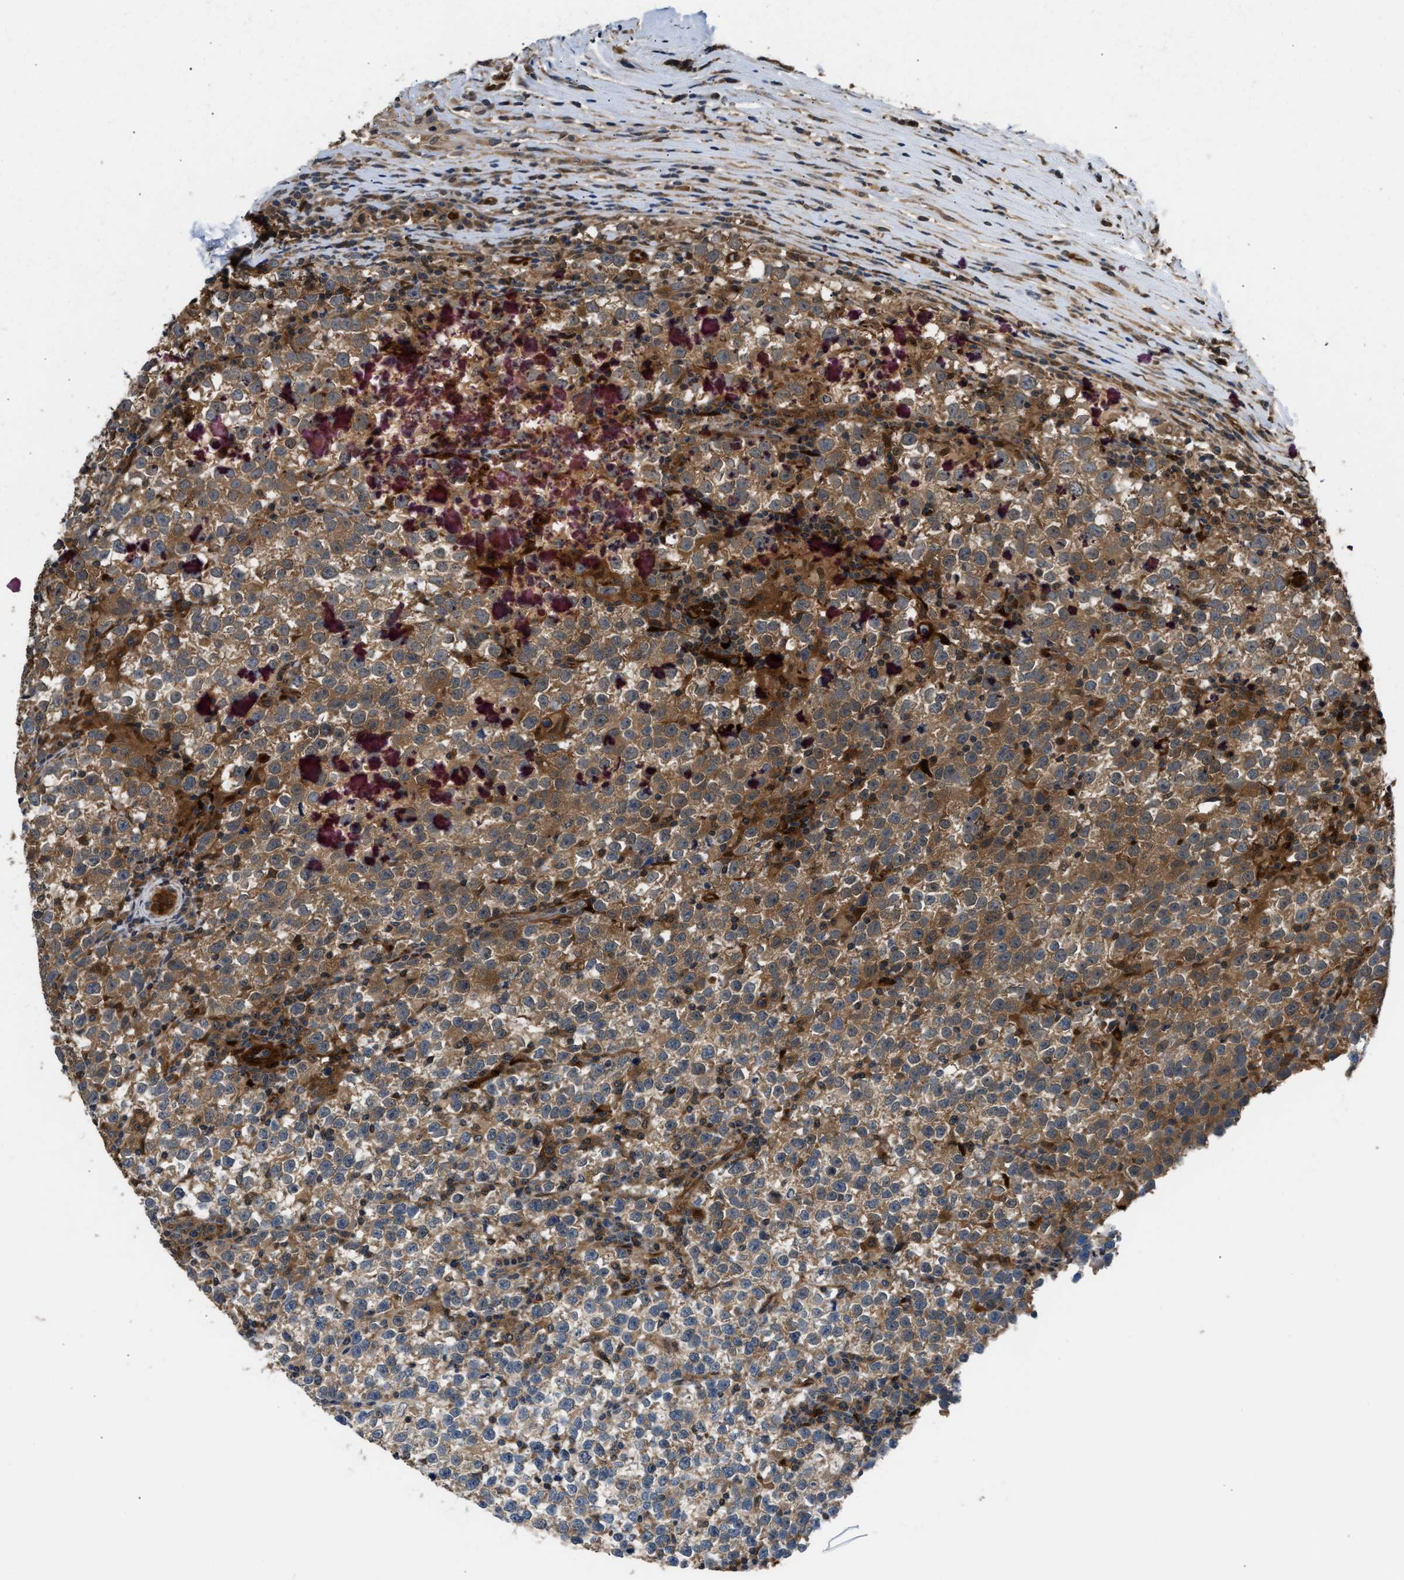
{"staining": {"intensity": "moderate", "quantity": ">75%", "location": "cytoplasmic/membranous"}, "tissue": "testis cancer", "cell_type": "Tumor cells", "image_type": "cancer", "snomed": [{"axis": "morphology", "description": "Normal tissue, NOS"}, {"axis": "morphology", "description": "Seminoma, NOS"}, {"axis": "topography", "description": "Testis"}], "caption": "Testis cancer was stained to show a protein in brown. There is medium levels of moderate cytoplasmic/membranous staining in approximately >75% of tumor cells.", "gene": "PPA1", "patient": {"sex": "male", "age": 43}}